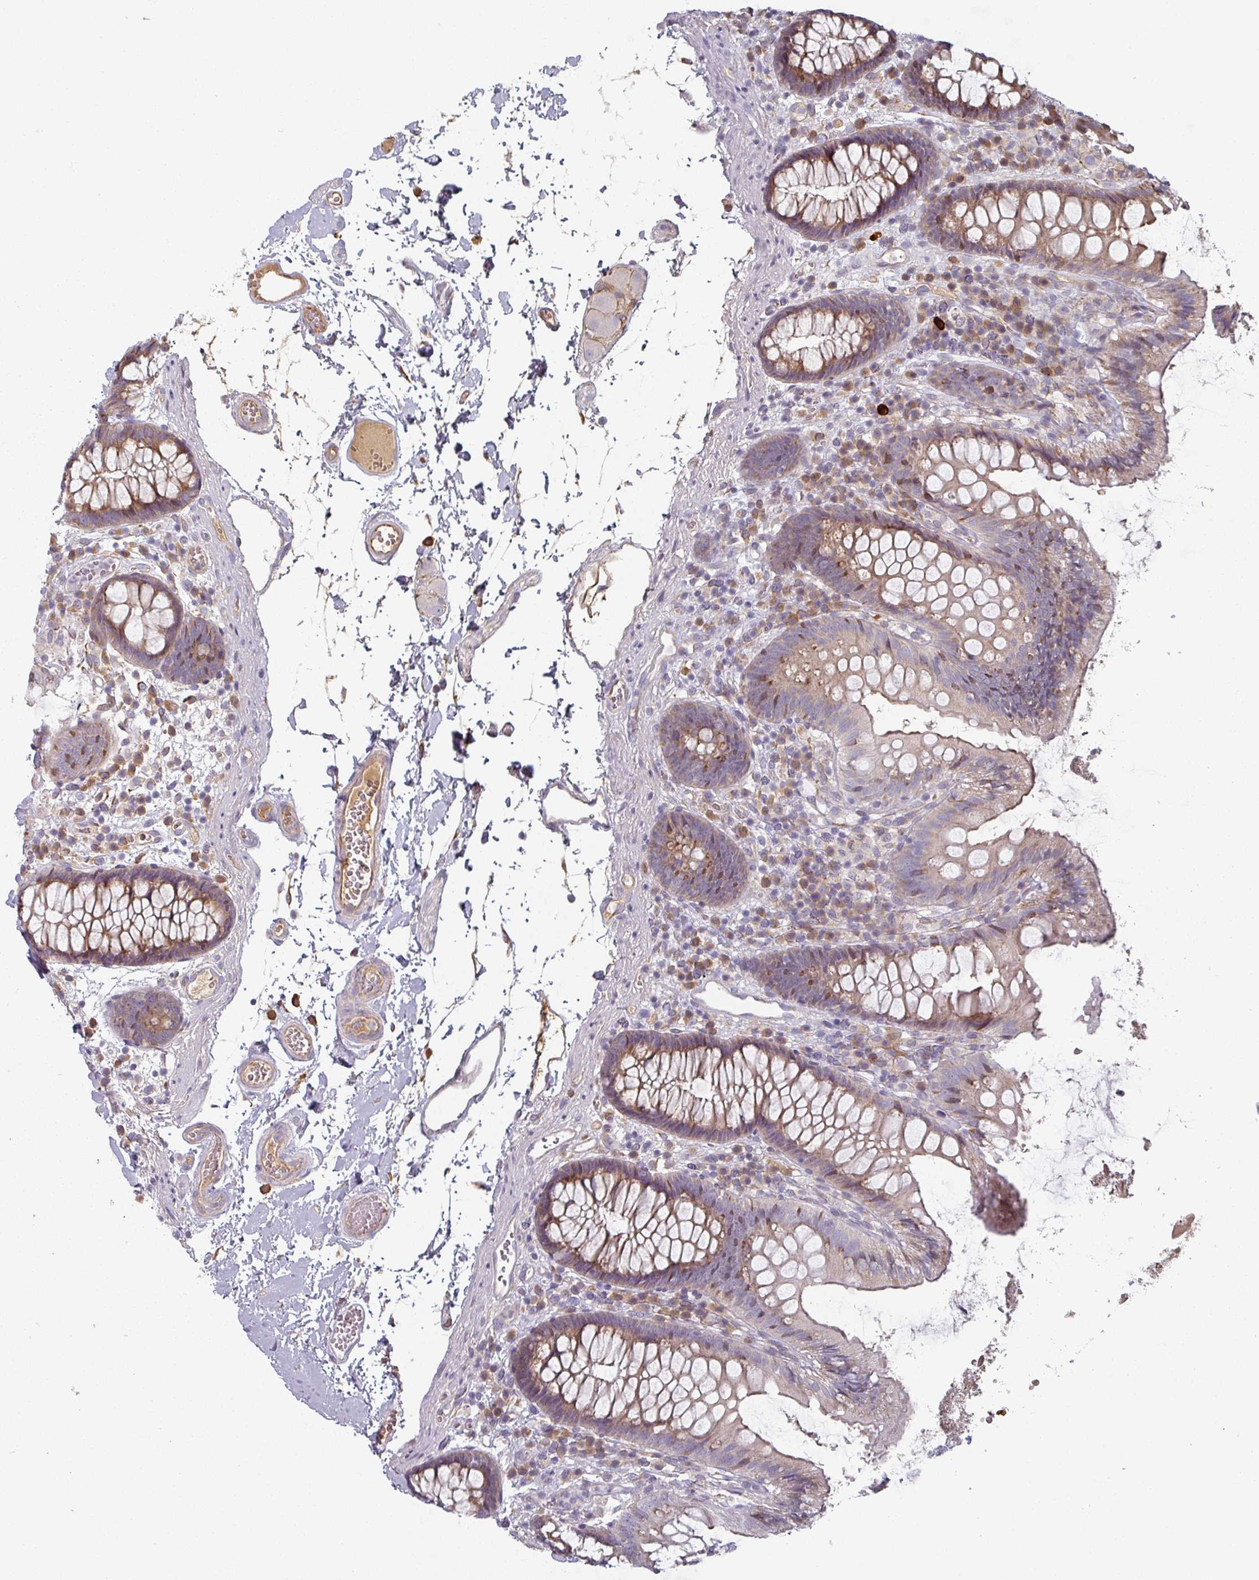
{"staining": {"intensity": "moderate", "quantity": ">75%", "location": "cytoplasmic/membranous"}, "tissue": "colon", "cell_type": "Endothelial cells", "image_type": "normal", "snomed": [{"axis": "morphology", "description": "Normal tissue, NOS"}, {"axis": "topography", "description": "Colon"}], "caption": "About >75% of endothelial cells in benign colon exhibit moderate cytoplasmic/membranous protein expression as visualized by brown immunohistochemical staining.", "gene": "CEP78", "patient": {"sex": "male", "age": 84}}